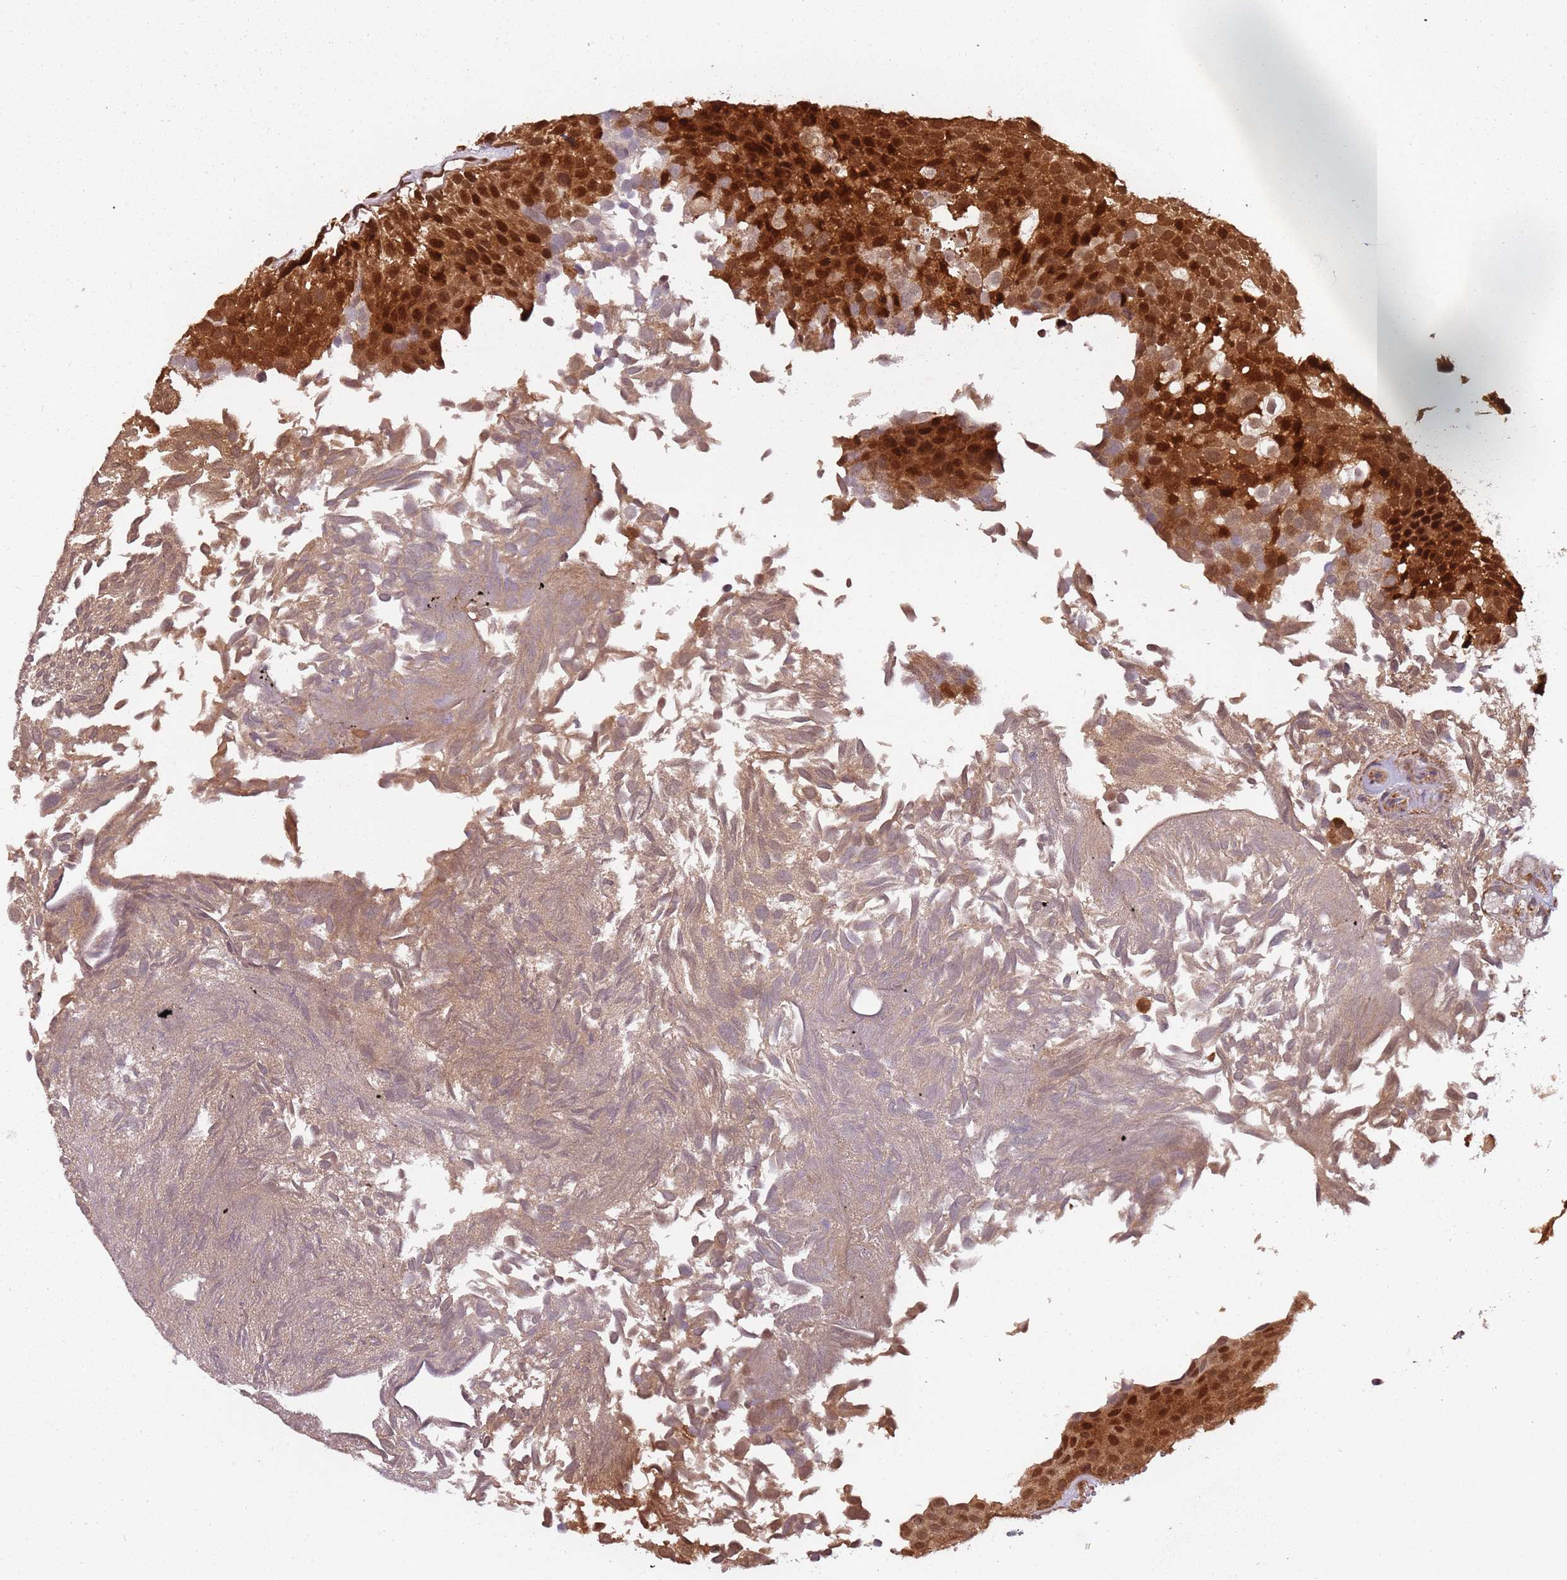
{"staining": {"intensity": "strong", "quantity": ">75%", "location": "cytoplasmic/membranous,nuclear"}, "tissue": "urothelial cancer", "cell_type": "Tumor cells", "image_type": "cancer", "snomed": [{"axis": "morphology", "description": "Urothelial carcinoma, Low grade"}, {"axis": "topography", "description": "Urinary bladder"}], "caption": "Urothelial cancer stained with IHC shows strong cytoplasmic/membranous and nuclear staining in about >75% of tumor cells.", "gene": "PGLS", "patient": {"sex": "male", "age": 89}}